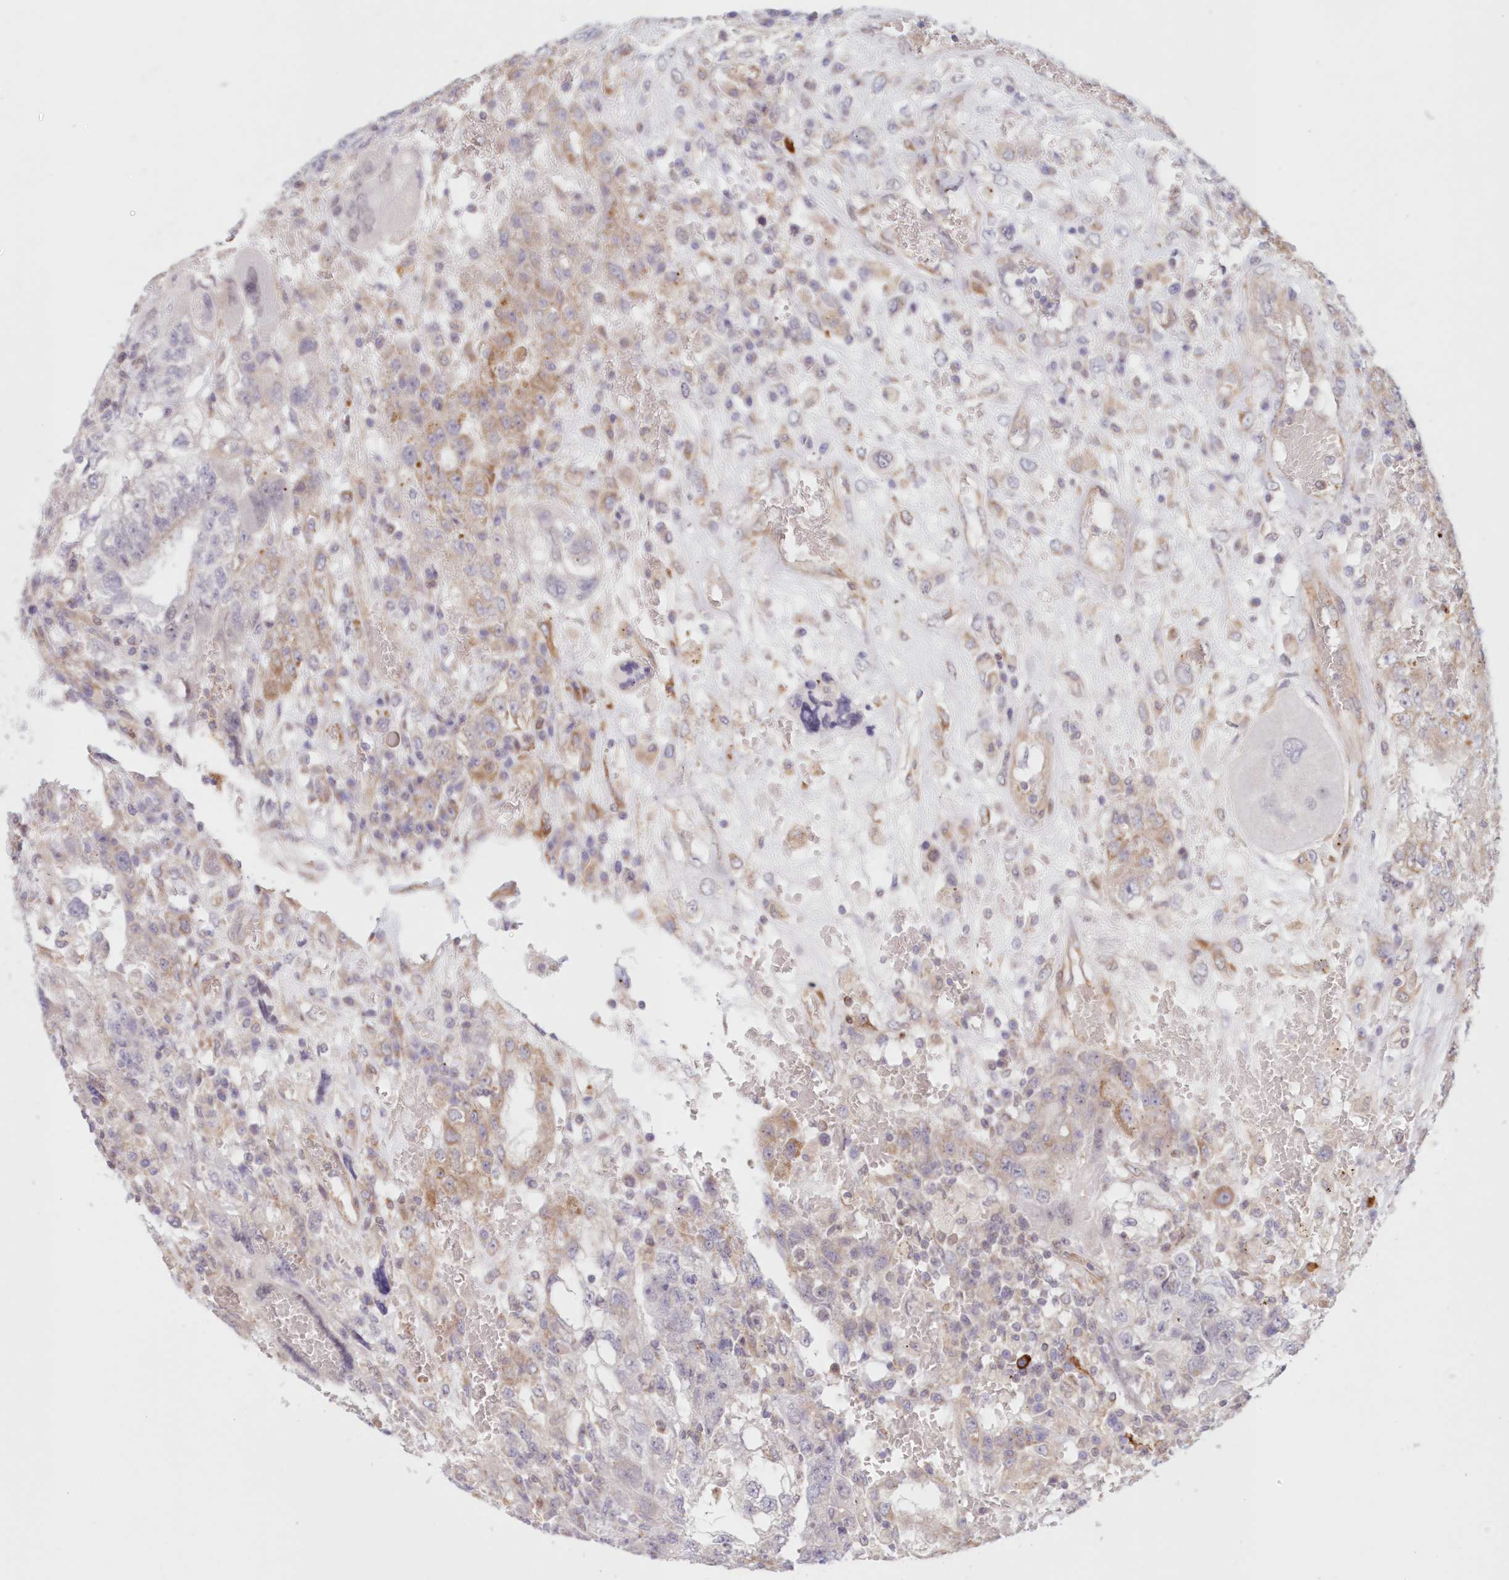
{"staining": {"intensity": "negative", "quantity": "none", "location": "none"}, "tissue": "testis cancer", "cell_type": "Tumor cells", "image_type": "cancer", "snomed": [{"axis": "morphology", "description": "Carcinoma, Embryonal, NOS"}, {"axis": "topography", "description": "Testis"}], "caption": "Histopathology image shows no significant protein staining in tumor cells of testis embryonal carcinoma.", "gene": "PCYOX1L", "patient": {"sex": "male", "age": 26}}